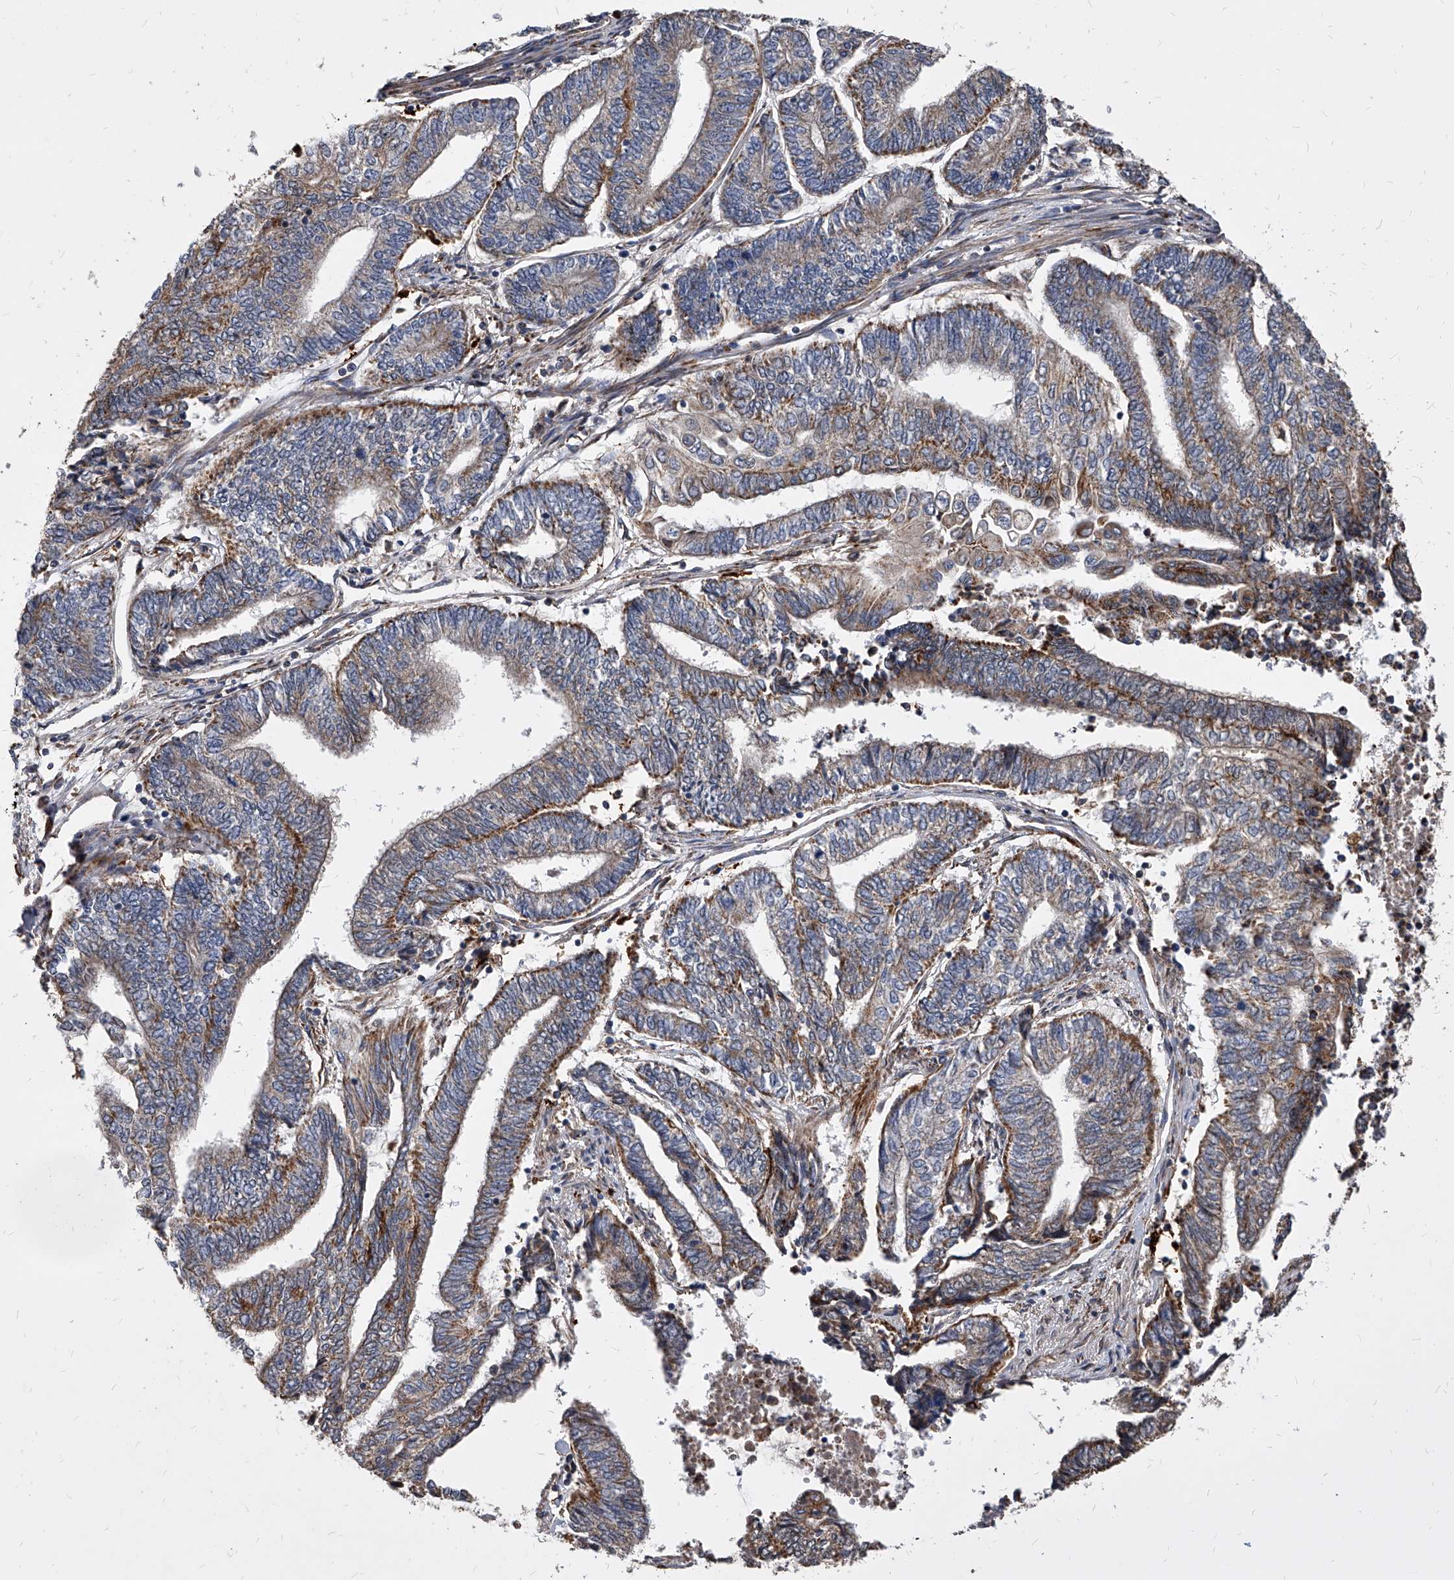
{"staining": {"intensity": "moderate", "quantity": "25%-75%", "location": "cytoplasmic/membranous"}, "tissue": "endometrial cancer", "cell_type": "Tumor cells", "image_type": "cancer", "snomed": [{"axis": "morphology", "description": "Adenocarcinoma, NOS"}, {"axis": "topography", "description": "Uterus"}, {"axis": "topography", "description": "Endometrium"}], "caption": "There is medium levels of moderate cytoplasmic/membranous expression in tumor cells of endometrial cancer, as demonstrated by immunohistochemical staining (brown color).", "gene": "SOBP", "patient": {"sex": "female", "age": 70}}